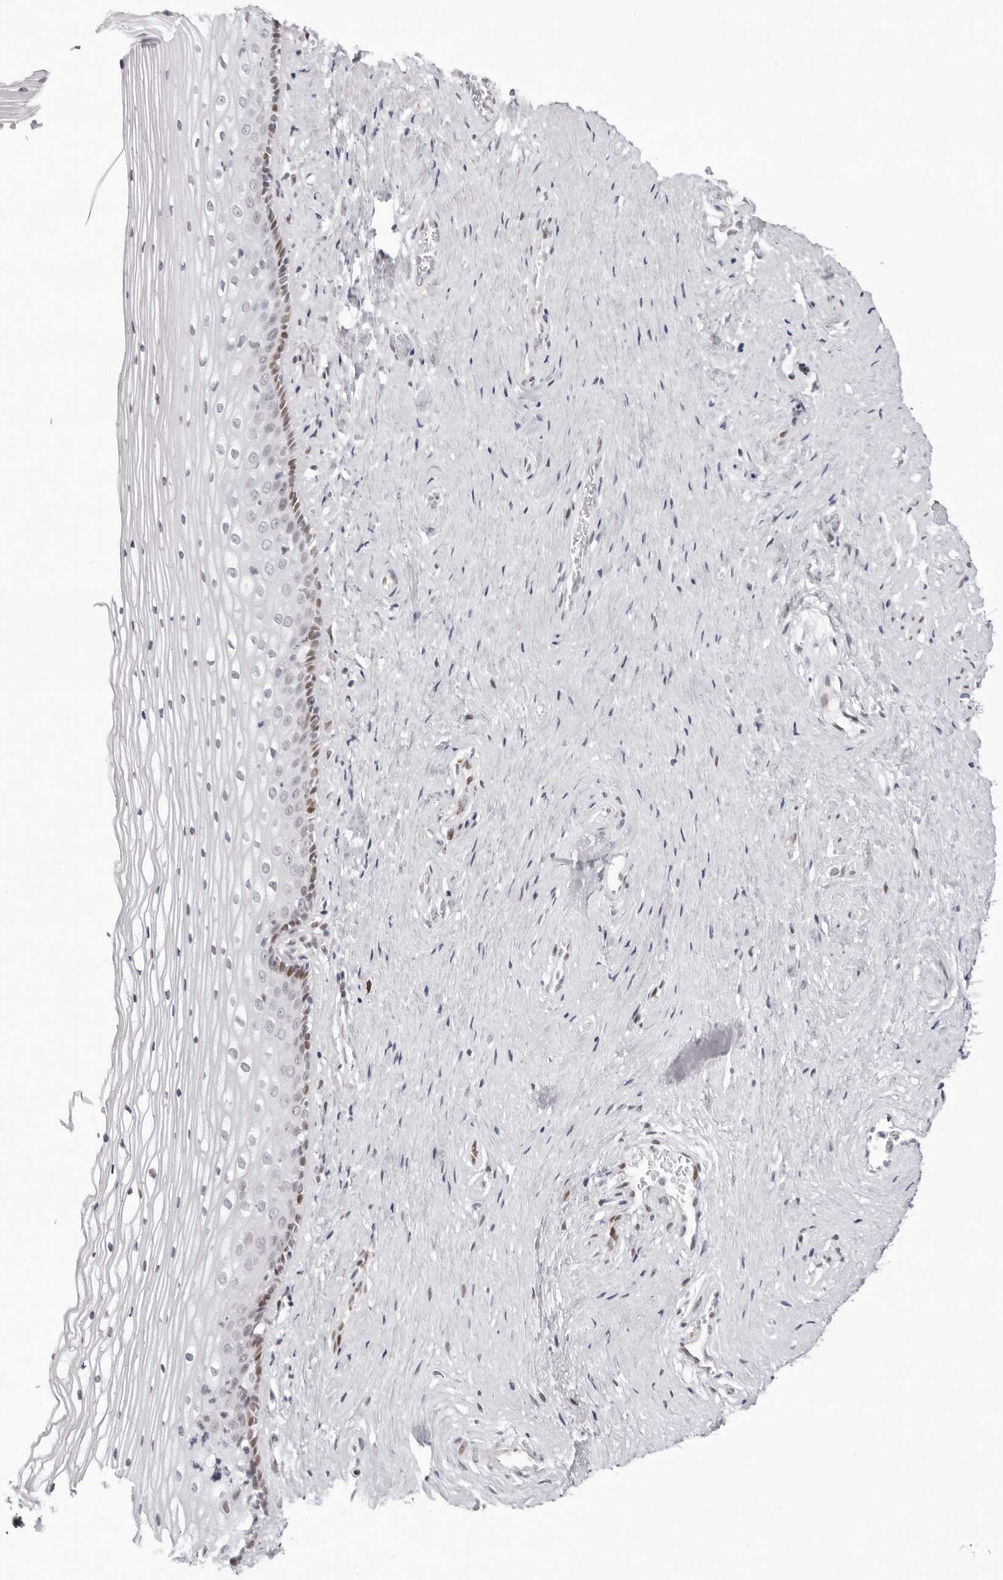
{"staining": {"intensity": "moderate", "quantity": "<25%", "location": "nuclear"}, "tissue": "vagina", "cell_type": "Squamous epithelial cells", "image_type": "normal", "snomed": [{"axis": "morphology", "description": "Normal tissue, NOS"}, {"axis": "topography", "description": "Vagina"}], "caption": "Immunohistochemical staining of benign vagina shows moderate nuclear protein staining in approximately <25% of squamous epithelial cells.", "gene": "NTPCR", "patient": {"sex": "female", "age": 46}}